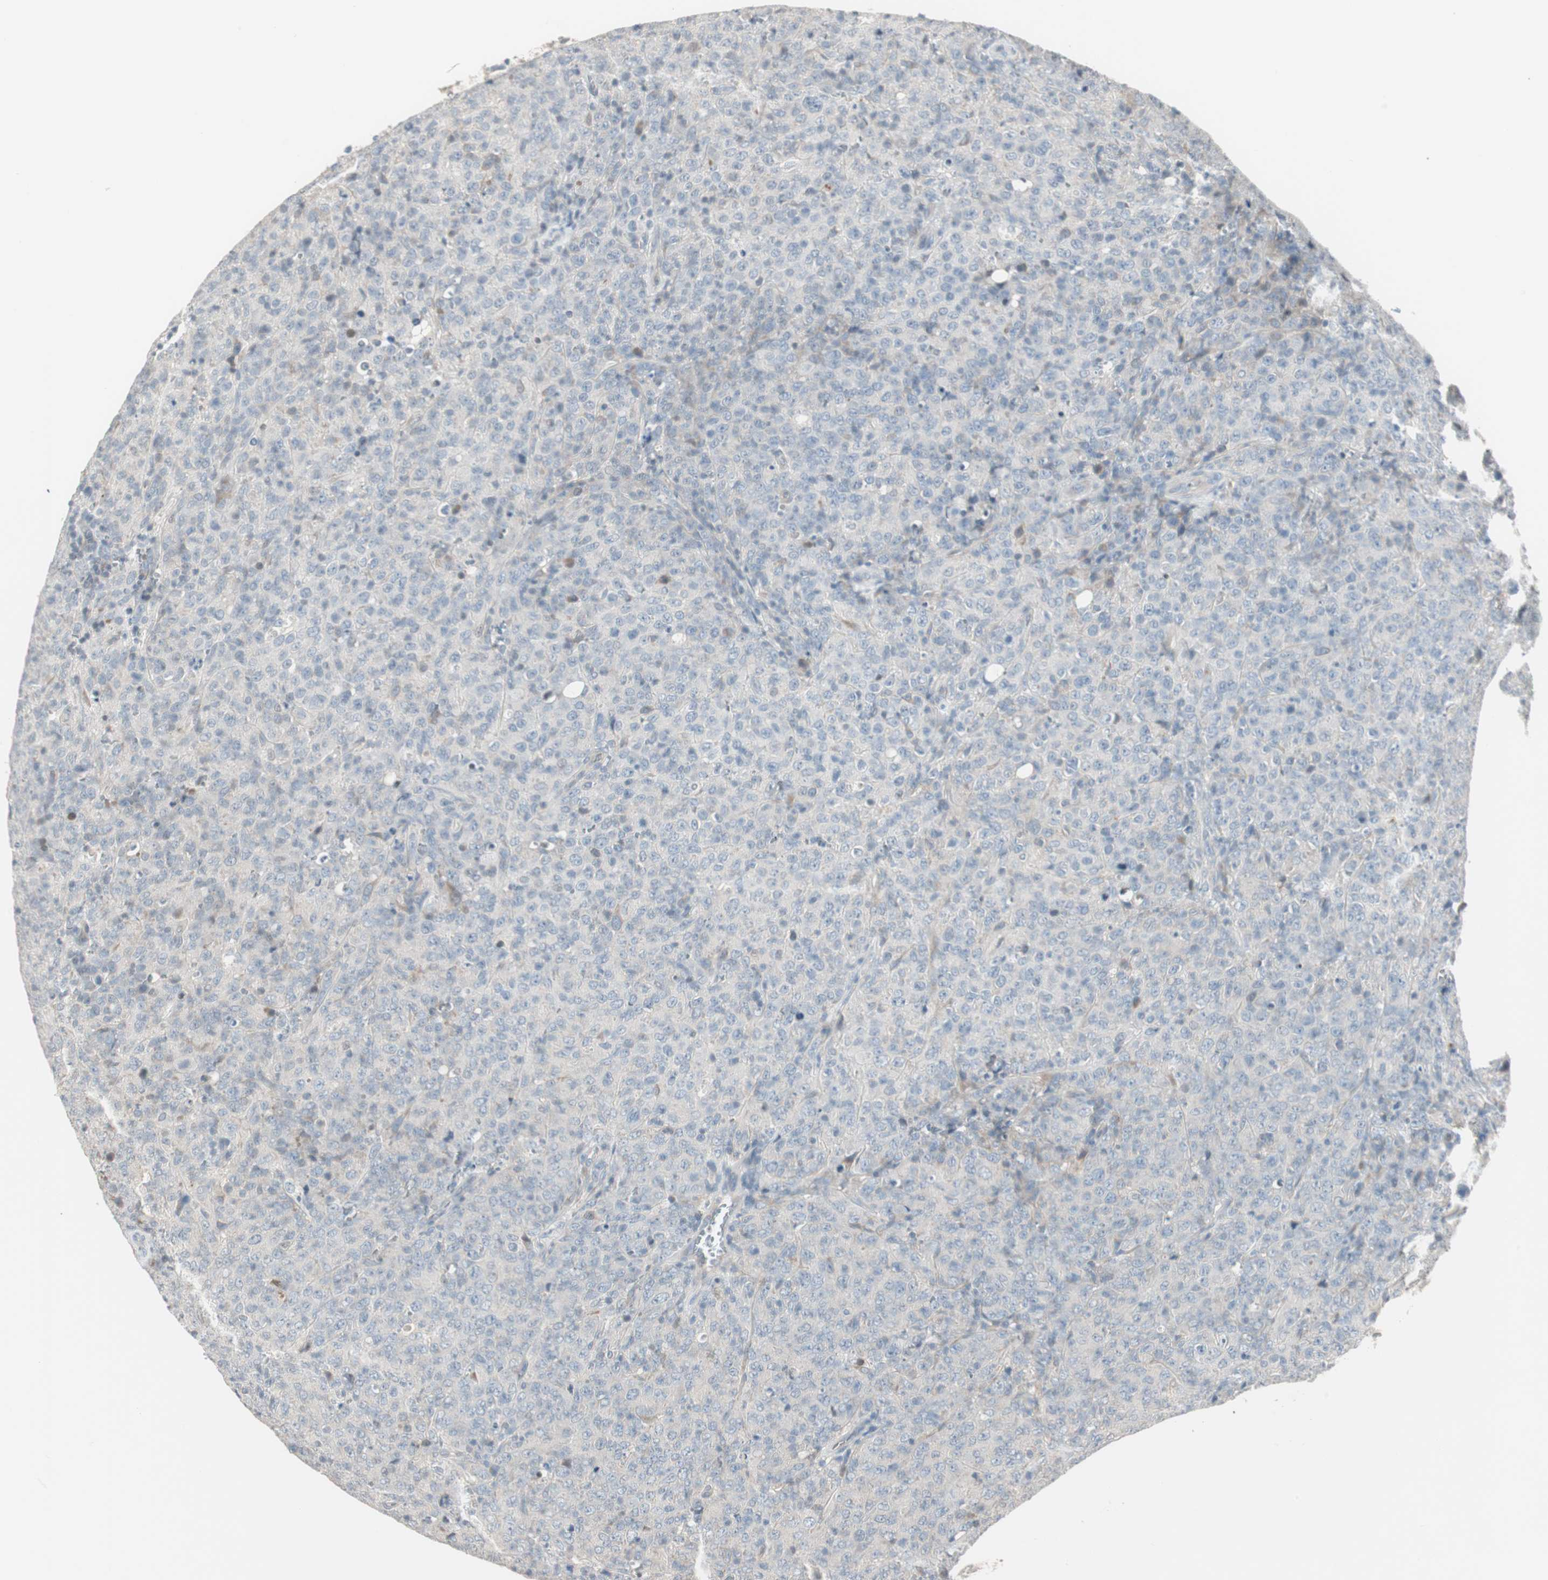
{"staining": {"intensity": "negative", "quantity": "none", "location": "none"}, "tissue": "lymphoma", "cell_type": "Tumor cells", "image_type": "cancer", "snomed": [{"axis": "morphology", "description": "Malignant lymphoma, non-Hodgkin's type, High grade"}, {"axis": "topography", "description": "Tonsil"}], "caption": "IHC of human malignant lymphoma, non-Hodgkin's type (high-grade) reveals no positivity in tumor cells.", "gene": "PDZK1", "patient": {"sex": "female", "age": 36}}